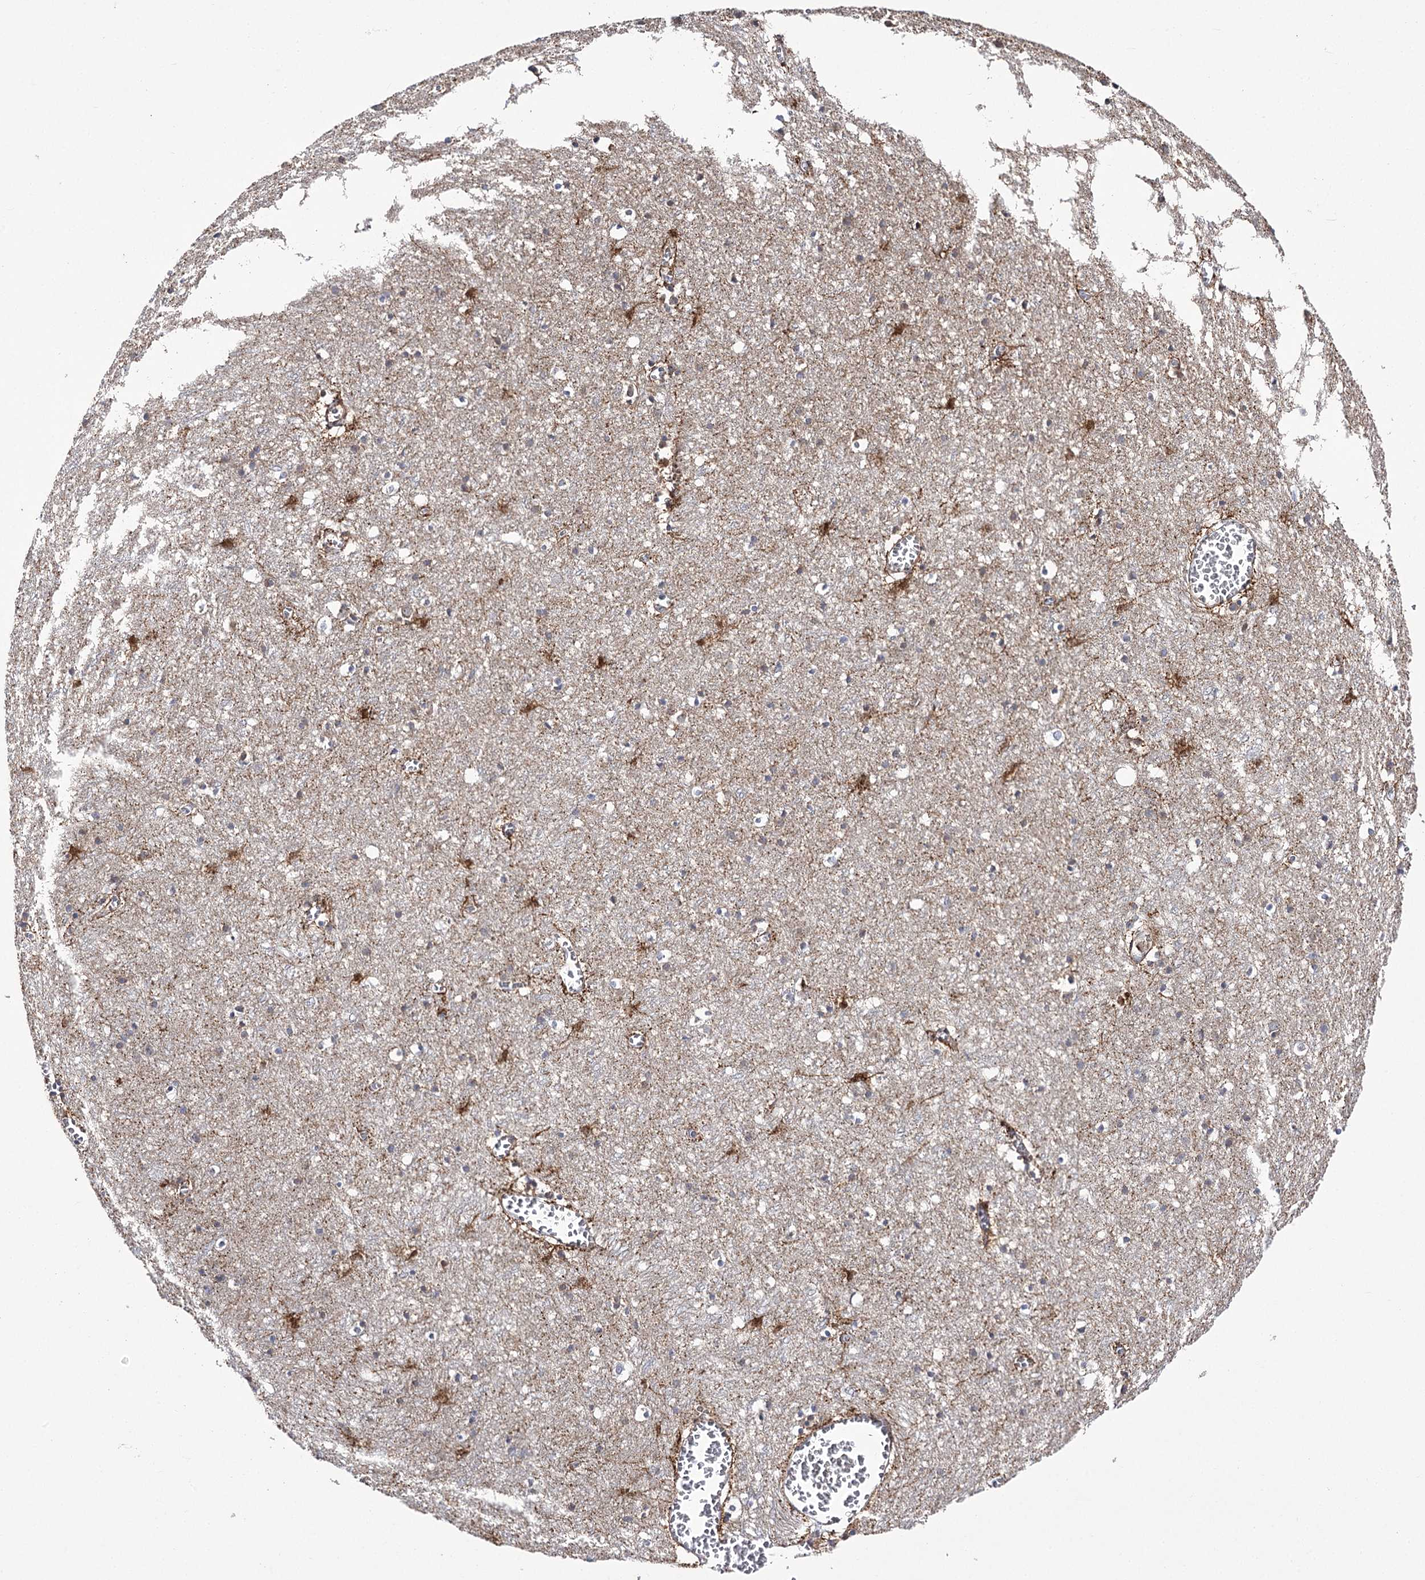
{"staining": {"intensity": "weak", "quantity": "25%-75%", "location": "cytoplasmic/membranous"}, "tissue": "cerebral cortex", "cell_type": "Endothelial cells", "image_type": "normal", "snomed": [{"axis": "morphology", "description": "Normal tissue, NOS"}, {"axis": "topography", "description": "Cerebral cortex"}], "caption": "Endothelial cells exhibit weak cytoplasmic/membranous positivity in about 25%-75% of cells in benign cerebral cortex.", "gene": "NADK2", "patient": {"sex": "female", "age": 64}}